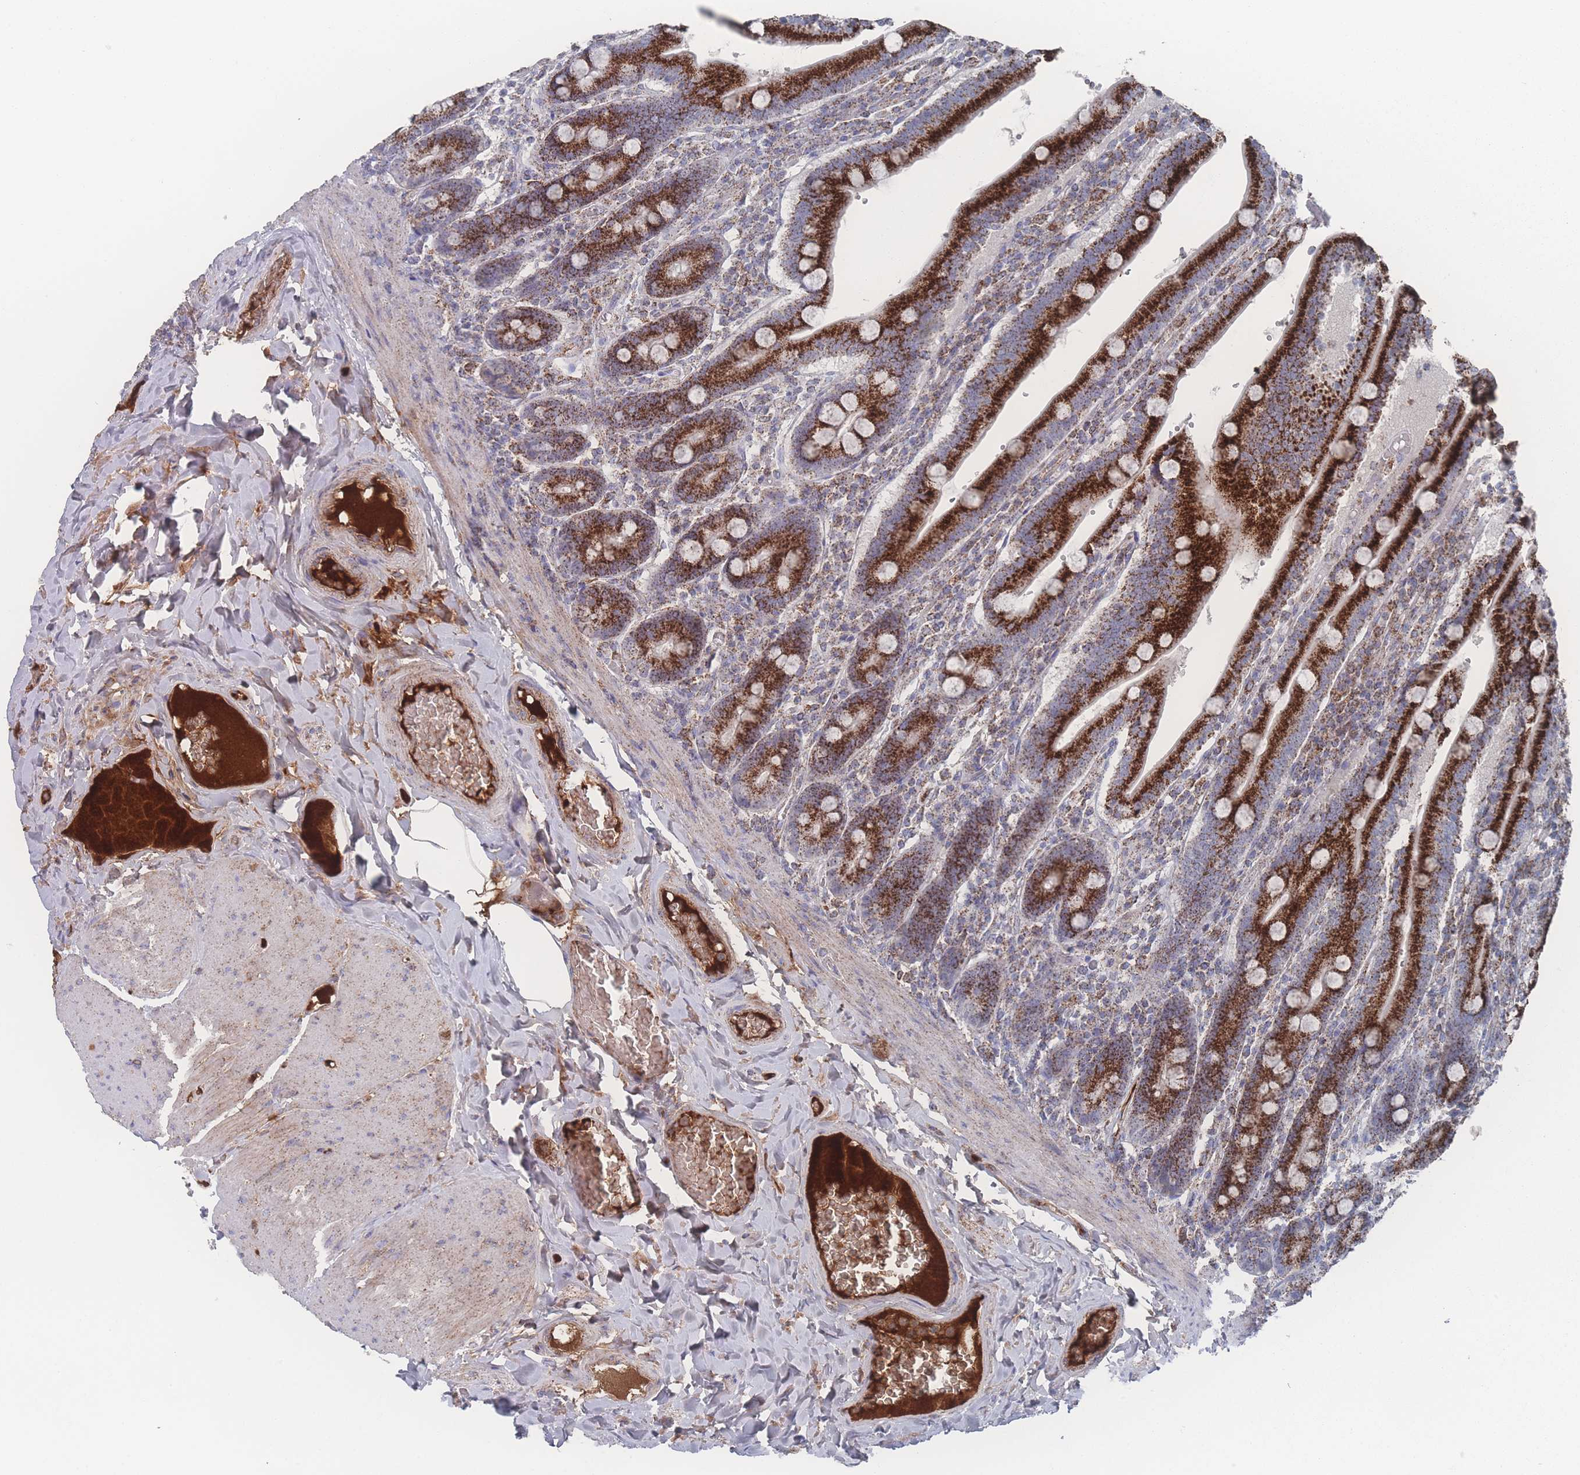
{"staining": {"intensity": "strong", "quantity": ">75%", "location": "cytoplasmic/membranous"}, "tissue": "duodenum", "cell_type": "Glandular cells", "image_type": "normal", "snomed": [{"axis": "morphology", "description": "Normal tissue, NOS"}, {"axis": "topography", "description": "Duodenum"}], "caption": "Strong cytoplasmic/membranous expression is seen in about >75% of glandular cells in benign duodenum.", "gene": "PEX14", "patient": {"sex": "female", "age": 62}}